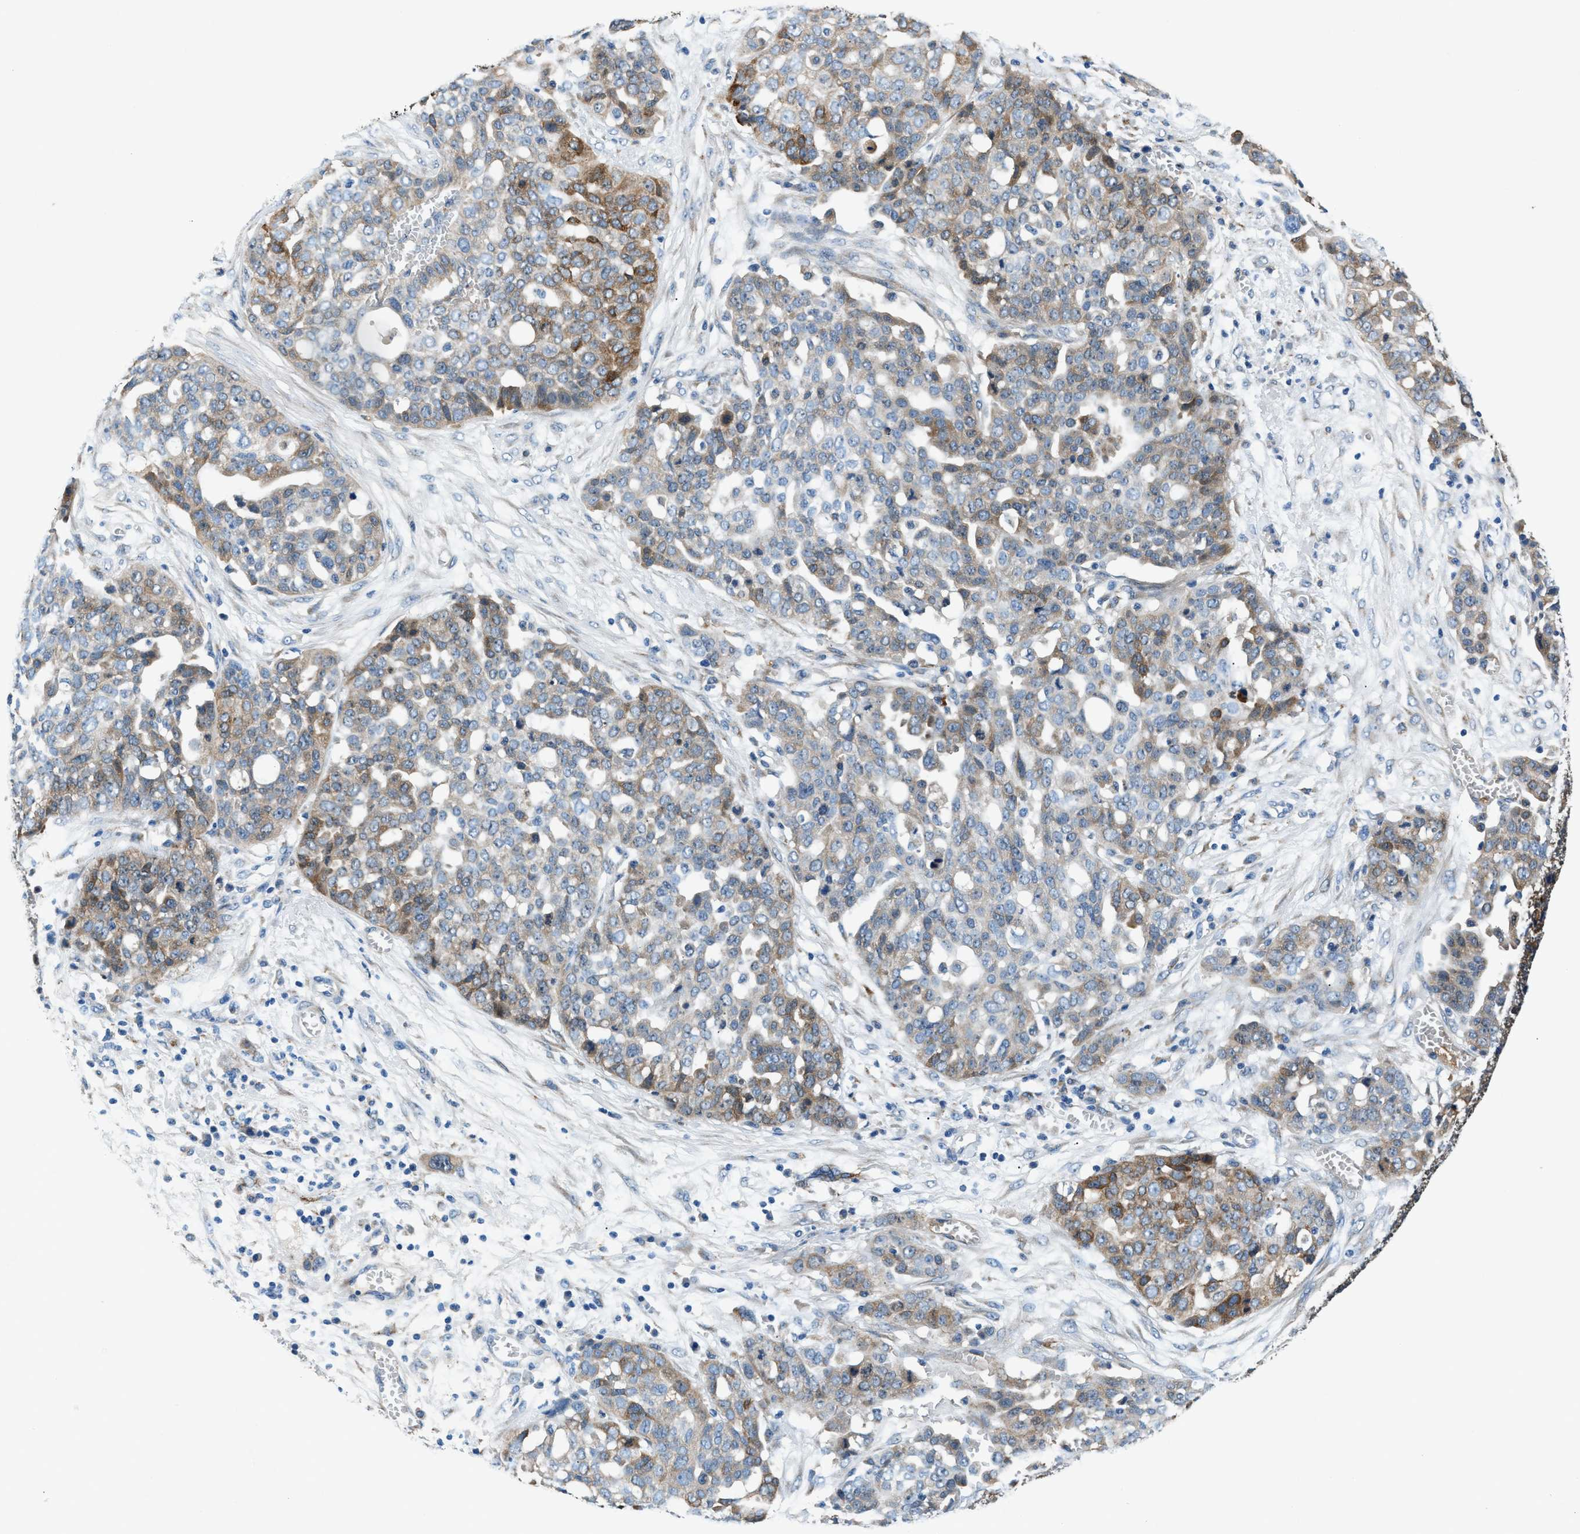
{"staining": {"intensity": "moderate", "quantity": "25%-75%", "location": "cytoplasmic/membranous"}, "tissue": "ovarian cancer", "cell_type": "Tumor cells", "image_type": "cancer", "snomed": [{"axis": "morphology", "description": "Cystadenocarcinoma, serous, NOS"}, {"axis": "topography", "description": "Soft tissue"}, {"axis": "topography", "description": "Ovary"}], "caption": "An image of ovarian cancer (serous cystadenocarcinoma) stained for a protein demonstrates moderate cytoplasmic/membranous brown staining in tumor cells. The staining was performed using DAB (3,3'-diaminobenzidine), with brown indicating positive protein expression. Nuclei are stained blue with hematoxylin.", "gene": "PRTFDC1", "patient": {"sex": "female", "age": 57}}